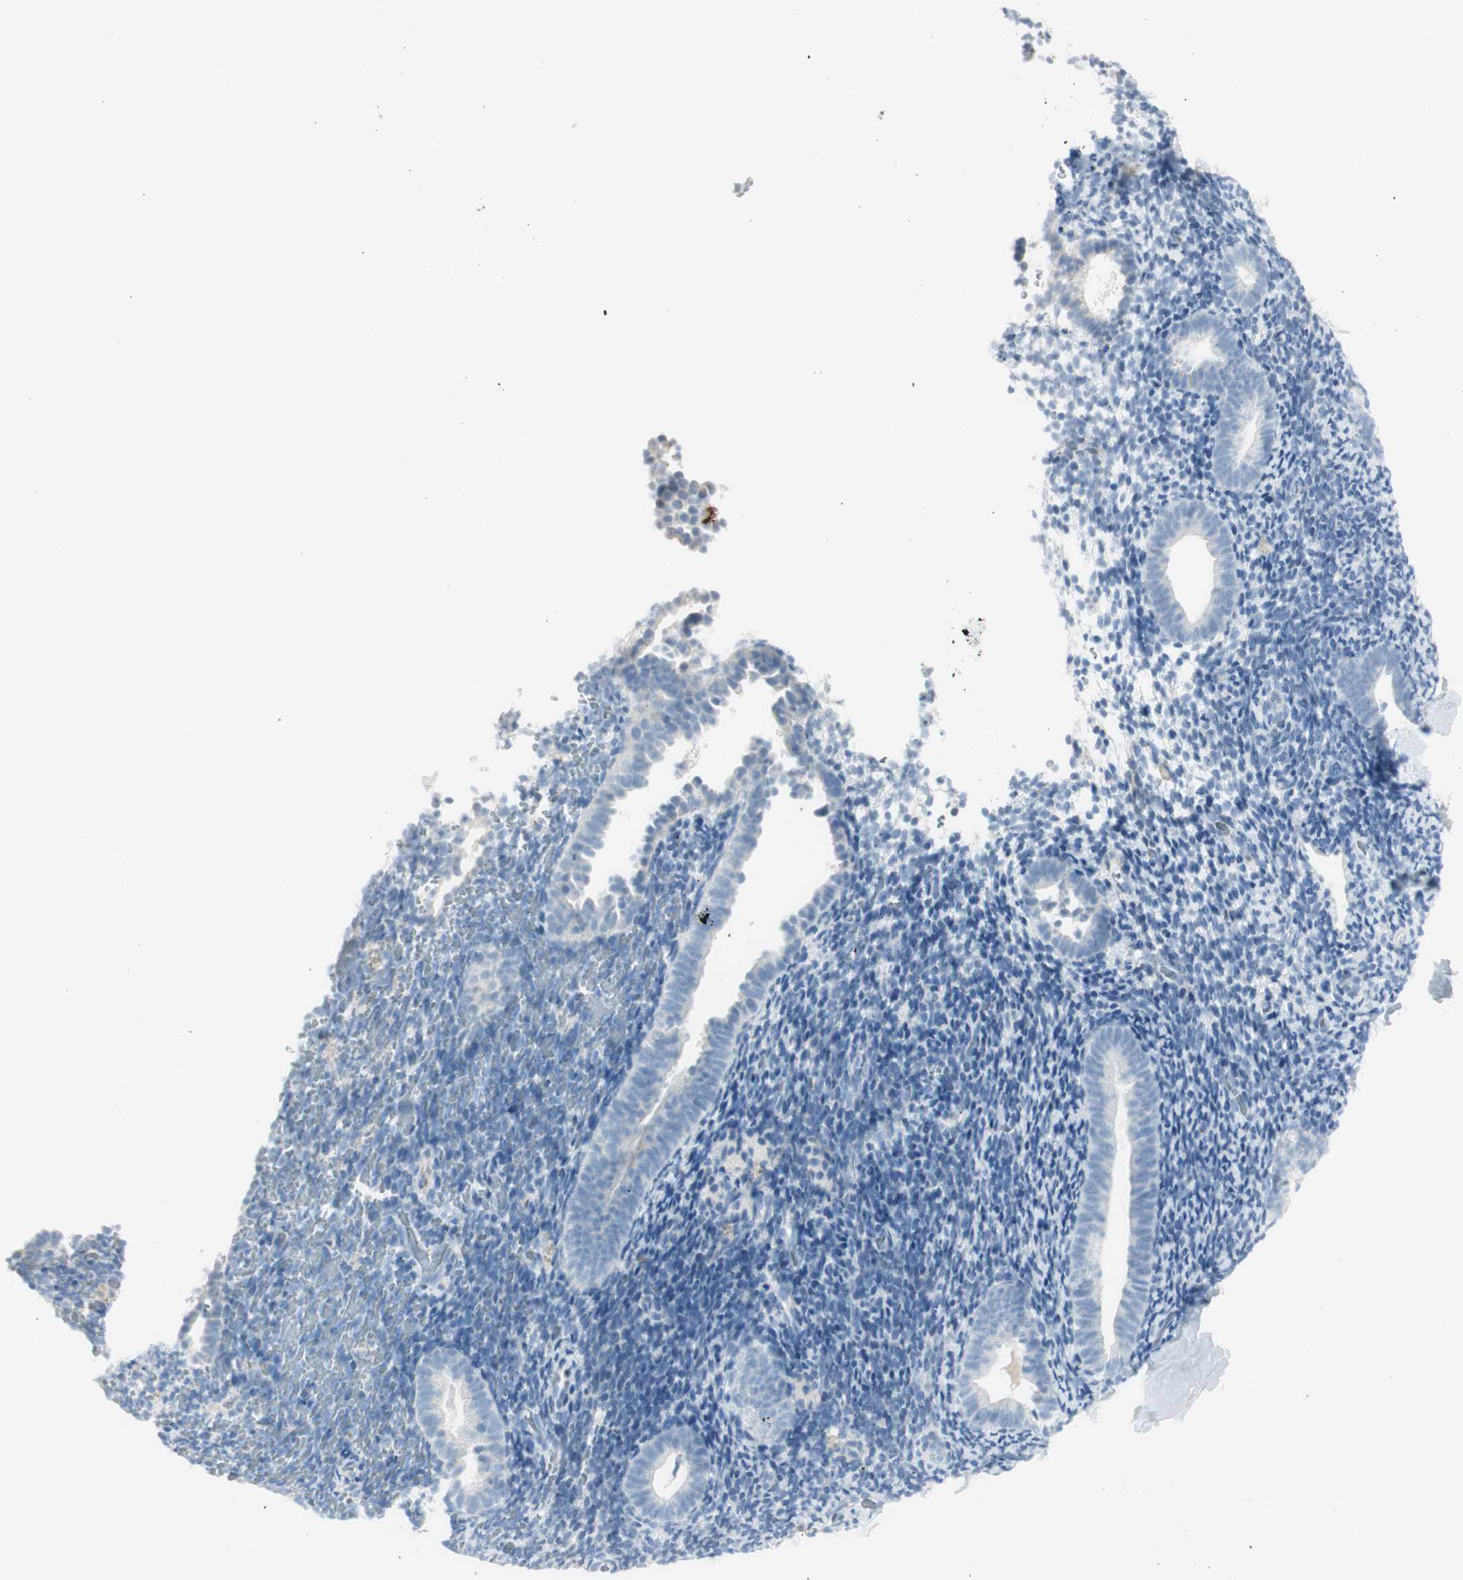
{"staining": {"intensity": "negative", "quantity": "none", "location": "none"}, "tissue": "endometrium", "cell_type": "Cells in endometrial stroma", "image_type": "normal", "snomed": [{"axis": "morphology", "description": "Normal tissue, NOS"}, {"axis": "topography", "description": "Endometrium"}], "caption": "Immunohistochemical staining of benign endometrium shows no significant expression in cells in endometrial stroma. (DAB IHC visualized using brightfield microscopy, high magnification).", "gene": "CDHR5", "patient": {"sex": "female", "age": 51}}